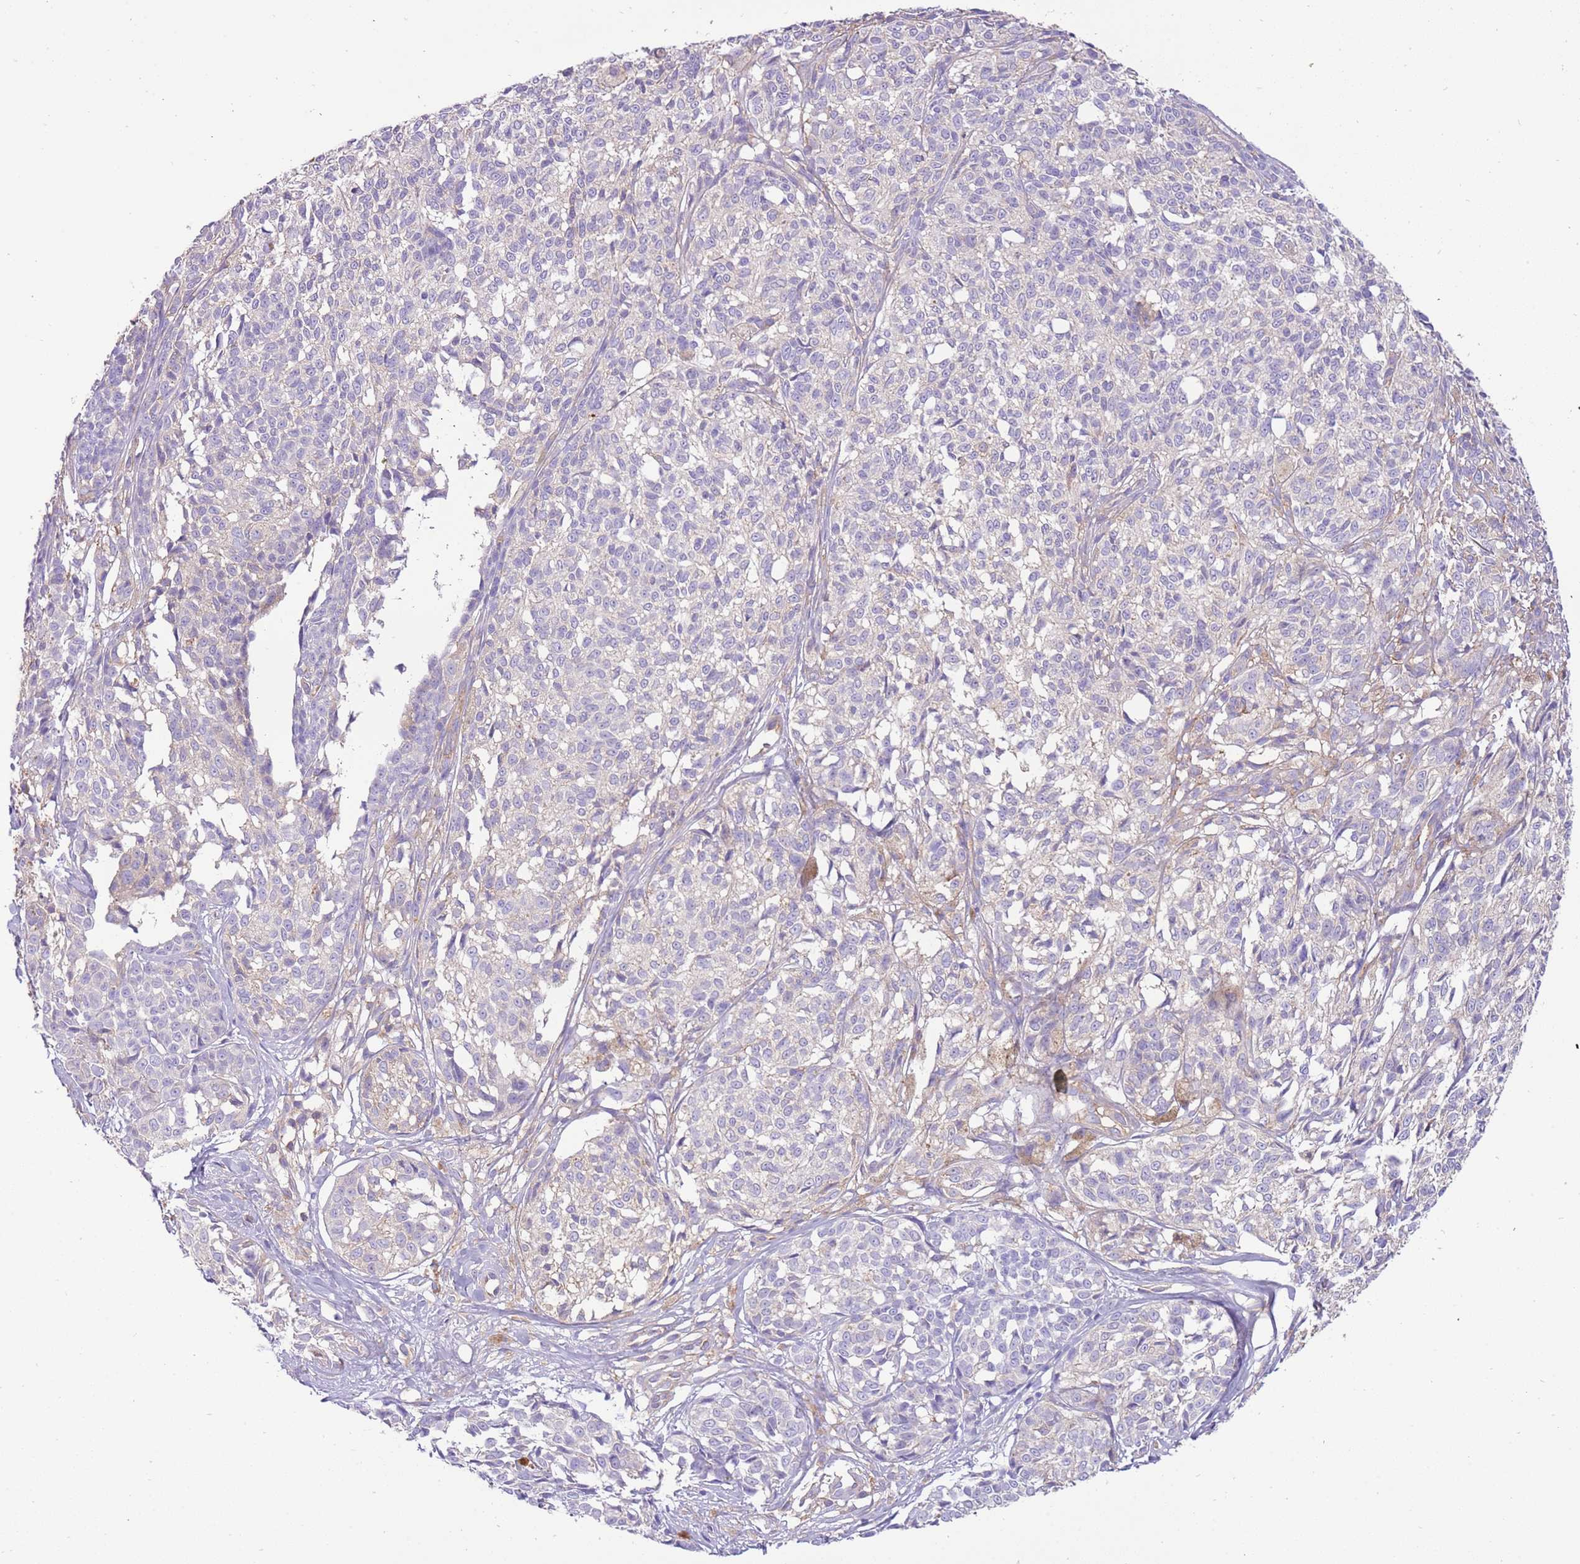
{"staining": {"intensity": "negative", "quantity": "none", "location": "none"}, "tissue": "melanoma", "cell_type": "Tumor cells", "image_type": "cancer", "snomed": [{"axis": "morphology", "description": "Malignant melanoma, NOS"}, {"axis": "topography", "description": "Skin of upper extremity"}], "caption": "Tumor cells show no significant staining in malignant melanoma. (DAB (3,3'-diaminobenzidine) immunohistochemistry visualized using brightfield microscopy, high magnification).", "gene": "NAALADL1", "patient": {"sex": "male", "age": 40}}